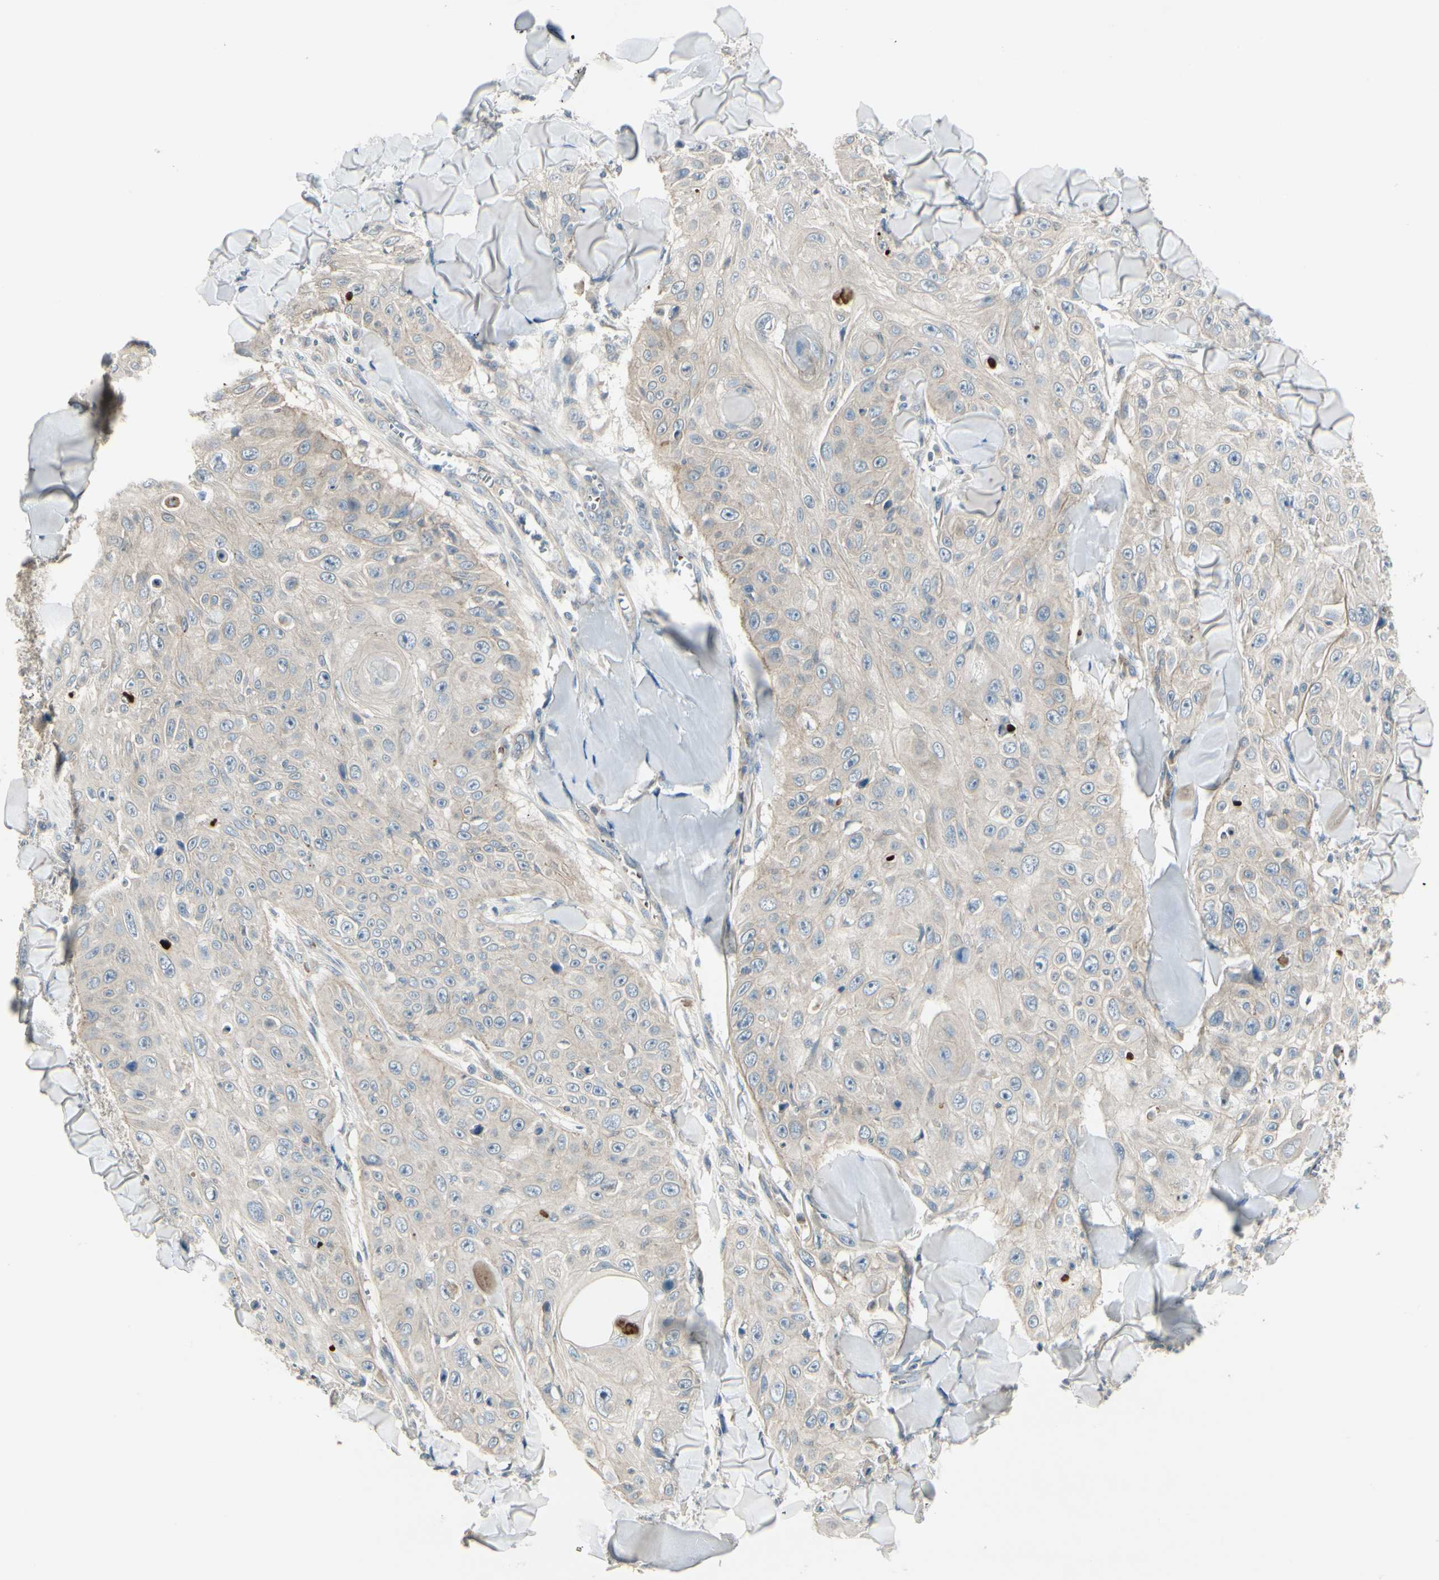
{"staining": {"intensity": "weak", "quantity": ">75%", "location": "cytoplasmic/membranous"}, "tissue": "skin cancer", "cell_type": "Tumor cells", "image_type": "cancer", "snomed": [{"axis": "morphology", "description": "Squamous cell carcinoma, NOS"}, {"axis": "topography", "description": "Skin"}], "caption": "There is low levels of weak cytoplasmic/membranous positivity in tumor cells of skin cancer (squamous cell carcinoma), as demonstrated by immunohistochemical staining (brown color).", "gene": "PPP3CB", "patient": {"sex": "male", "age": 86}}